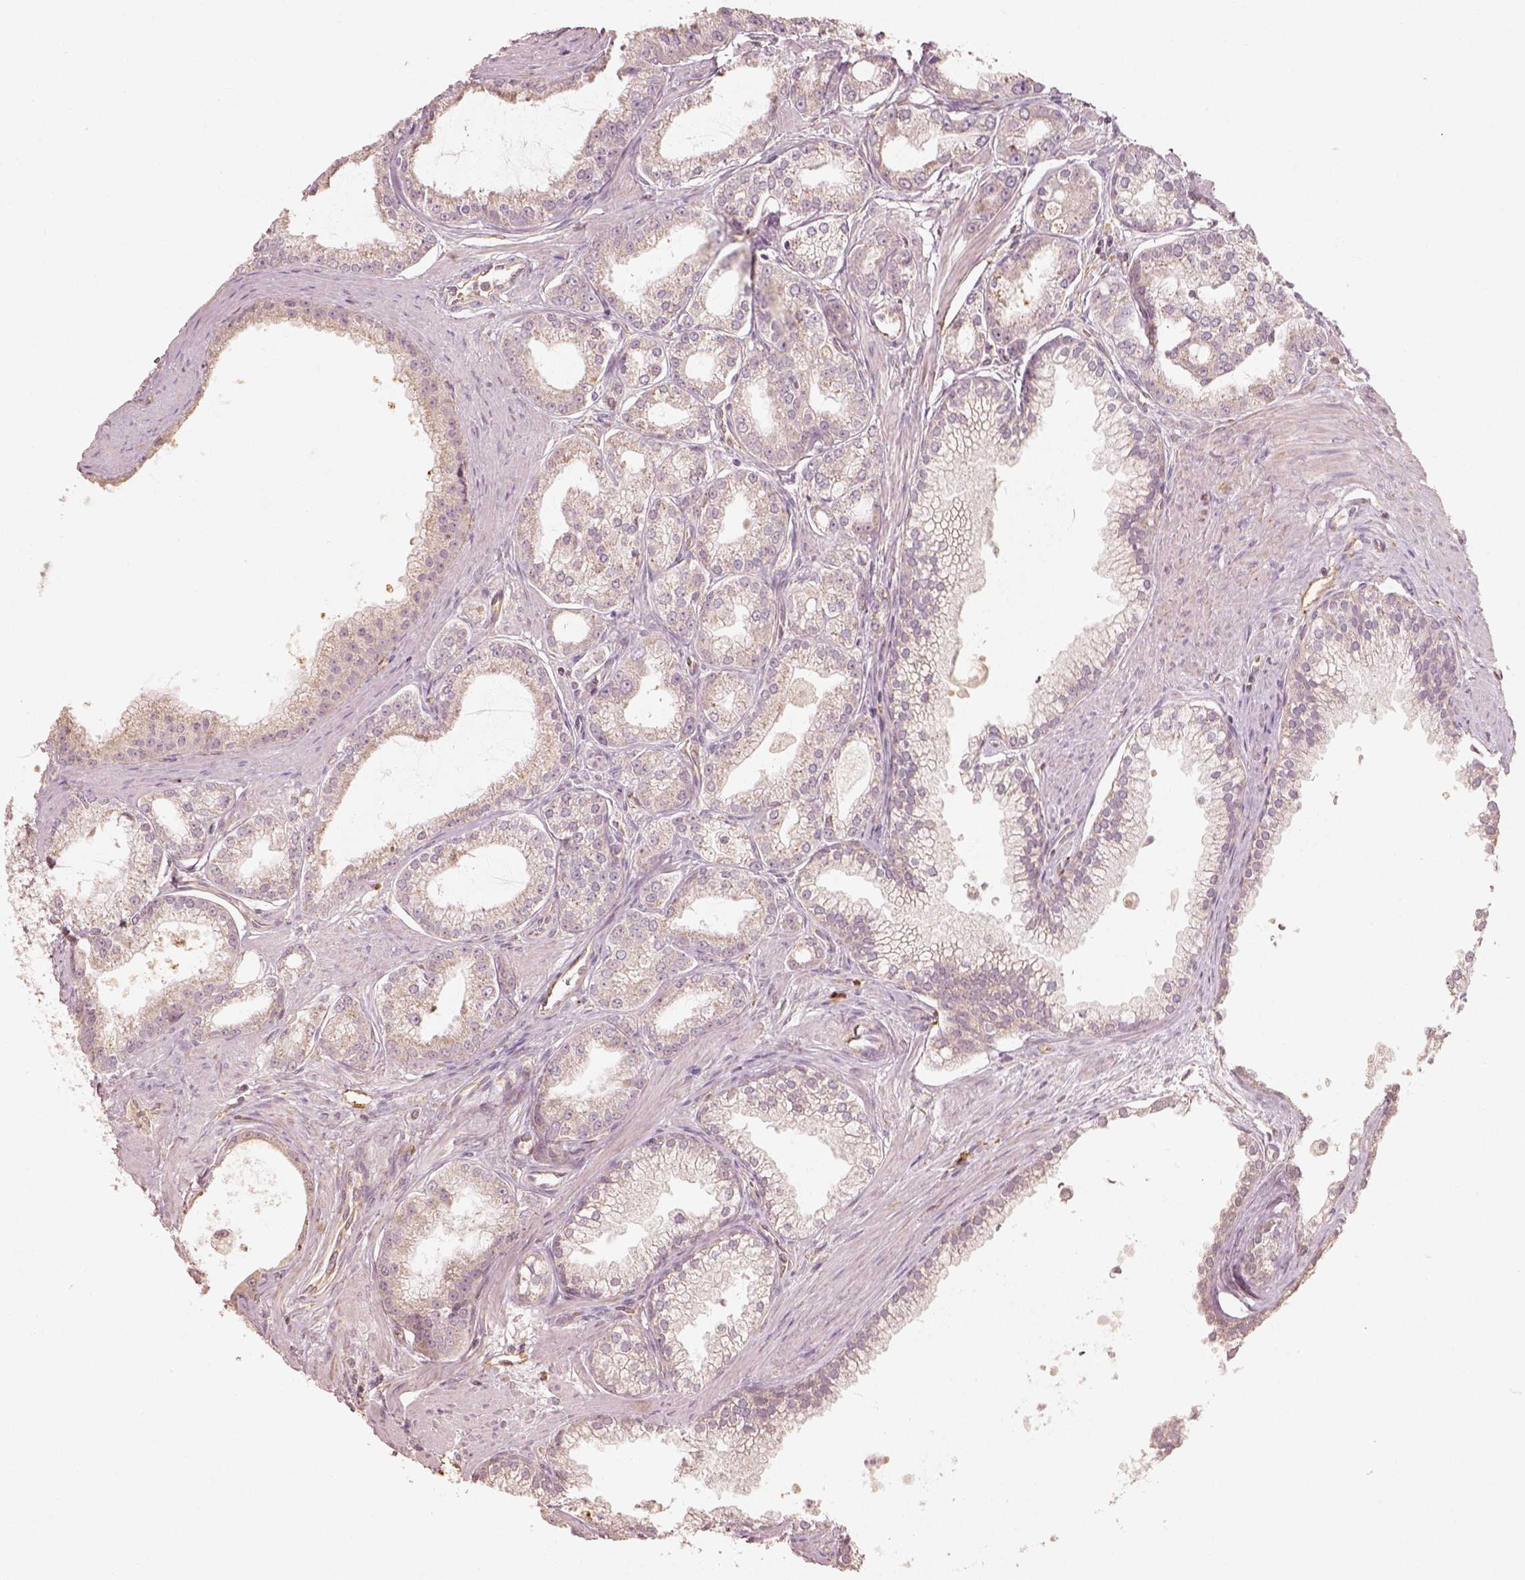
{"staining": {"intensity": "negative", "quantity": "none", "location": "none"}, "tissue": "prostate cancer", "cell_type": "Tumor cells", "image_type": "cancer", "snomed": [{"axis": "morphology", "description": "Adenocarcinoma, NOS"}, {"axis": "topography", "description": "Prostate"}], "caption": "Tumor cells show no significant protein staining in prostate cancer (adenocarcinoma).", "gene": "FSCN1", "patient": {"sex": "male", "age": 71}}